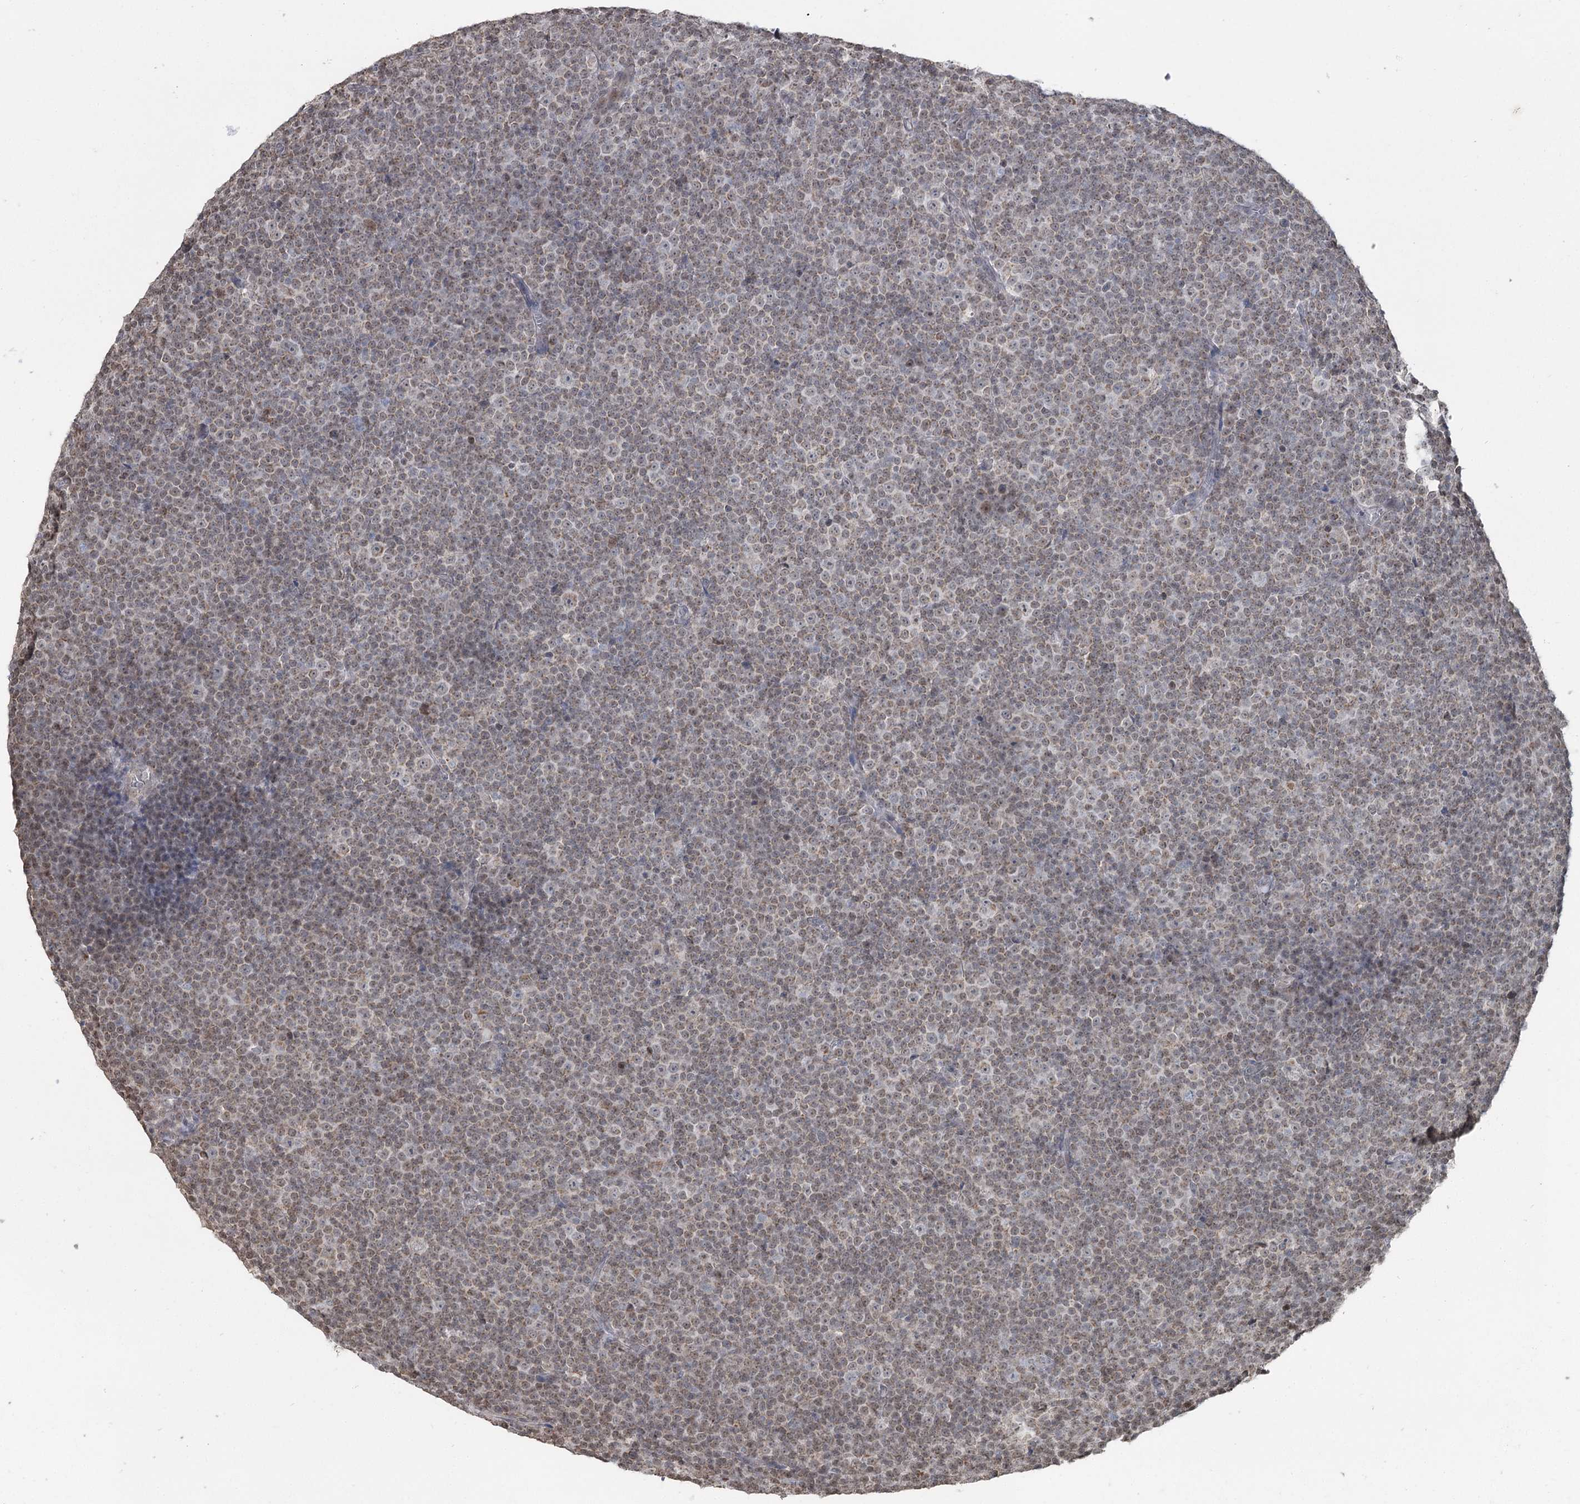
{"staining": {"intensity": "weak", "quantity": "25%-75%", "location": "cytoplasmic/membranous,nuclear"}, "tissue": "lymphoma", "cell_type": "Tumor cells", "image_type": "cancer", "snomed": [{"axis": "morphology", "description": "Malignant lymphoma, non-Hodgkin's type, Low grade"}, {"axis": "topography", "description": "Lymph node"}], "caption": "Human low-grade malignant lymphoma, non-Hodgkin's type stained with a brown dye shows weak cytoplasmic/membranous and nuclear positive expression in about 25%-75% of tumor cells.", "gene": "PDHX", "patient": {"sex": "female", "age": 67}}